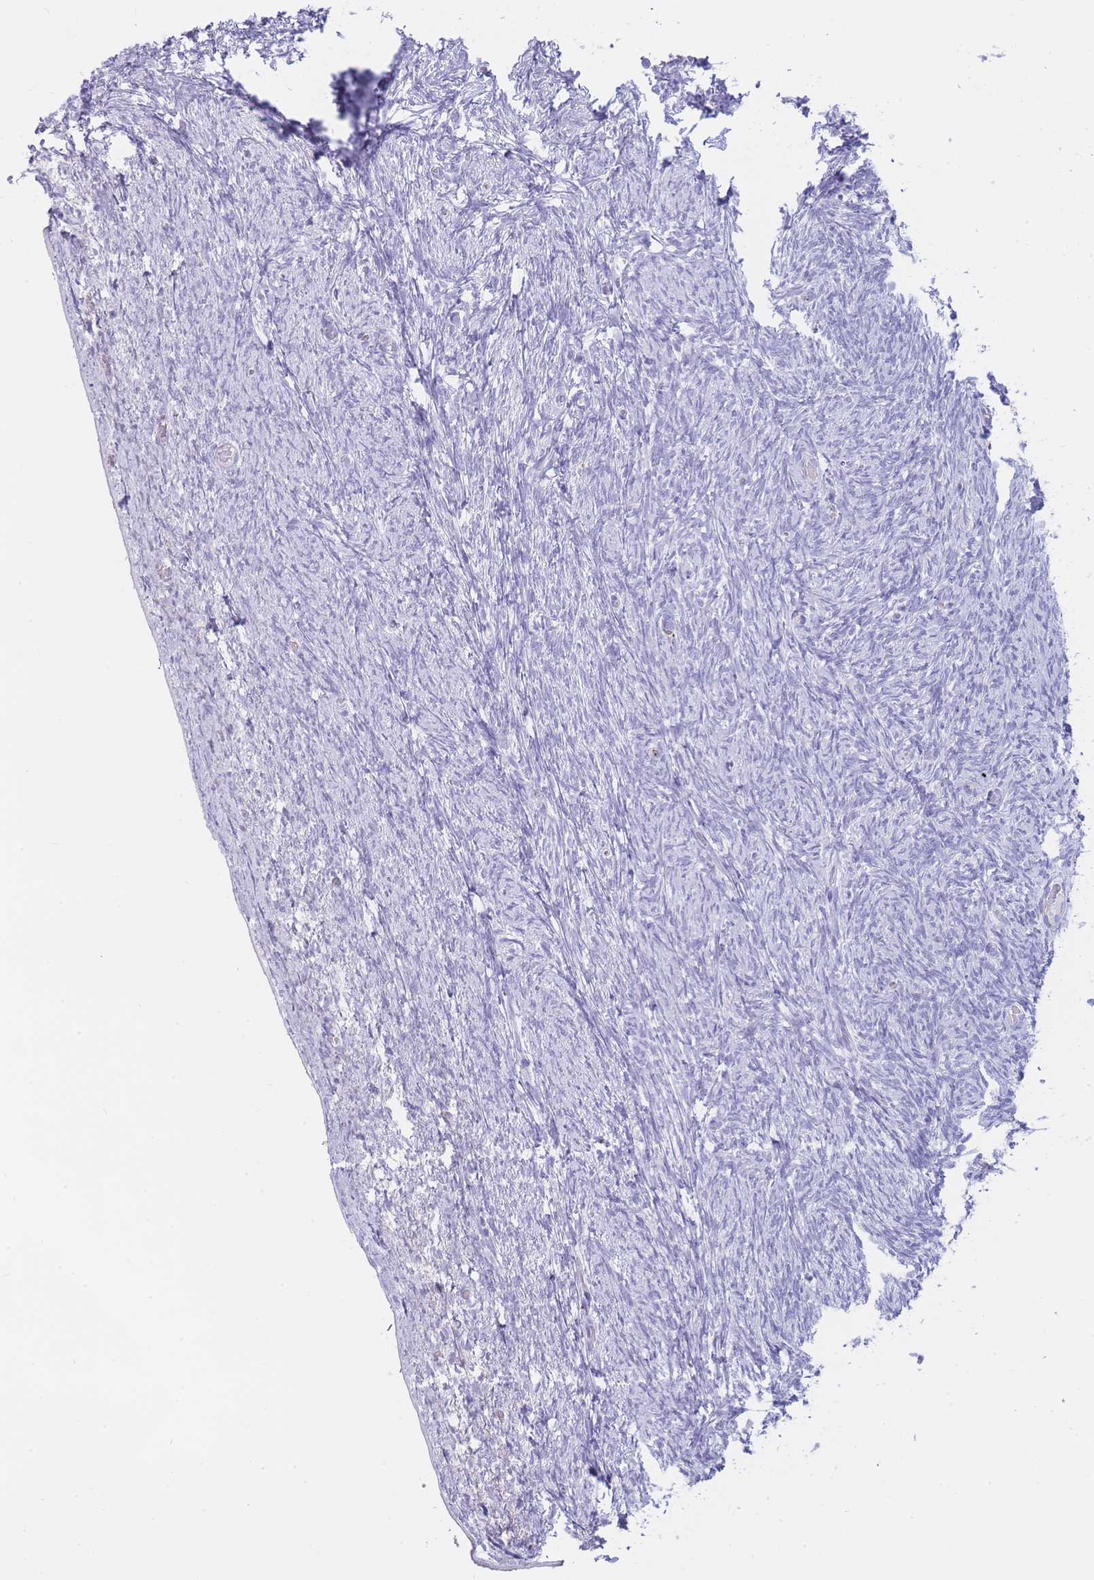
{"staining": {"intensity": "negative", "quantity": "none", "location": "none"}, "tissue": "ovary", "cell_type": "Ovarian stroma cells", "image_type": "normal", "snomed": [{"axis": "morphology", "description": "Normal tissue, NOS"}, {"axis": "topography", "description": "Ovary"}], "caption": "DAB (3,3'-diaminobenzidine) immunohistochemical staining of benign human ovary displays no significant expression in ovarian stroma cells.", "gene": "GAA", "patient": {"sex": "female", "age": 44}}